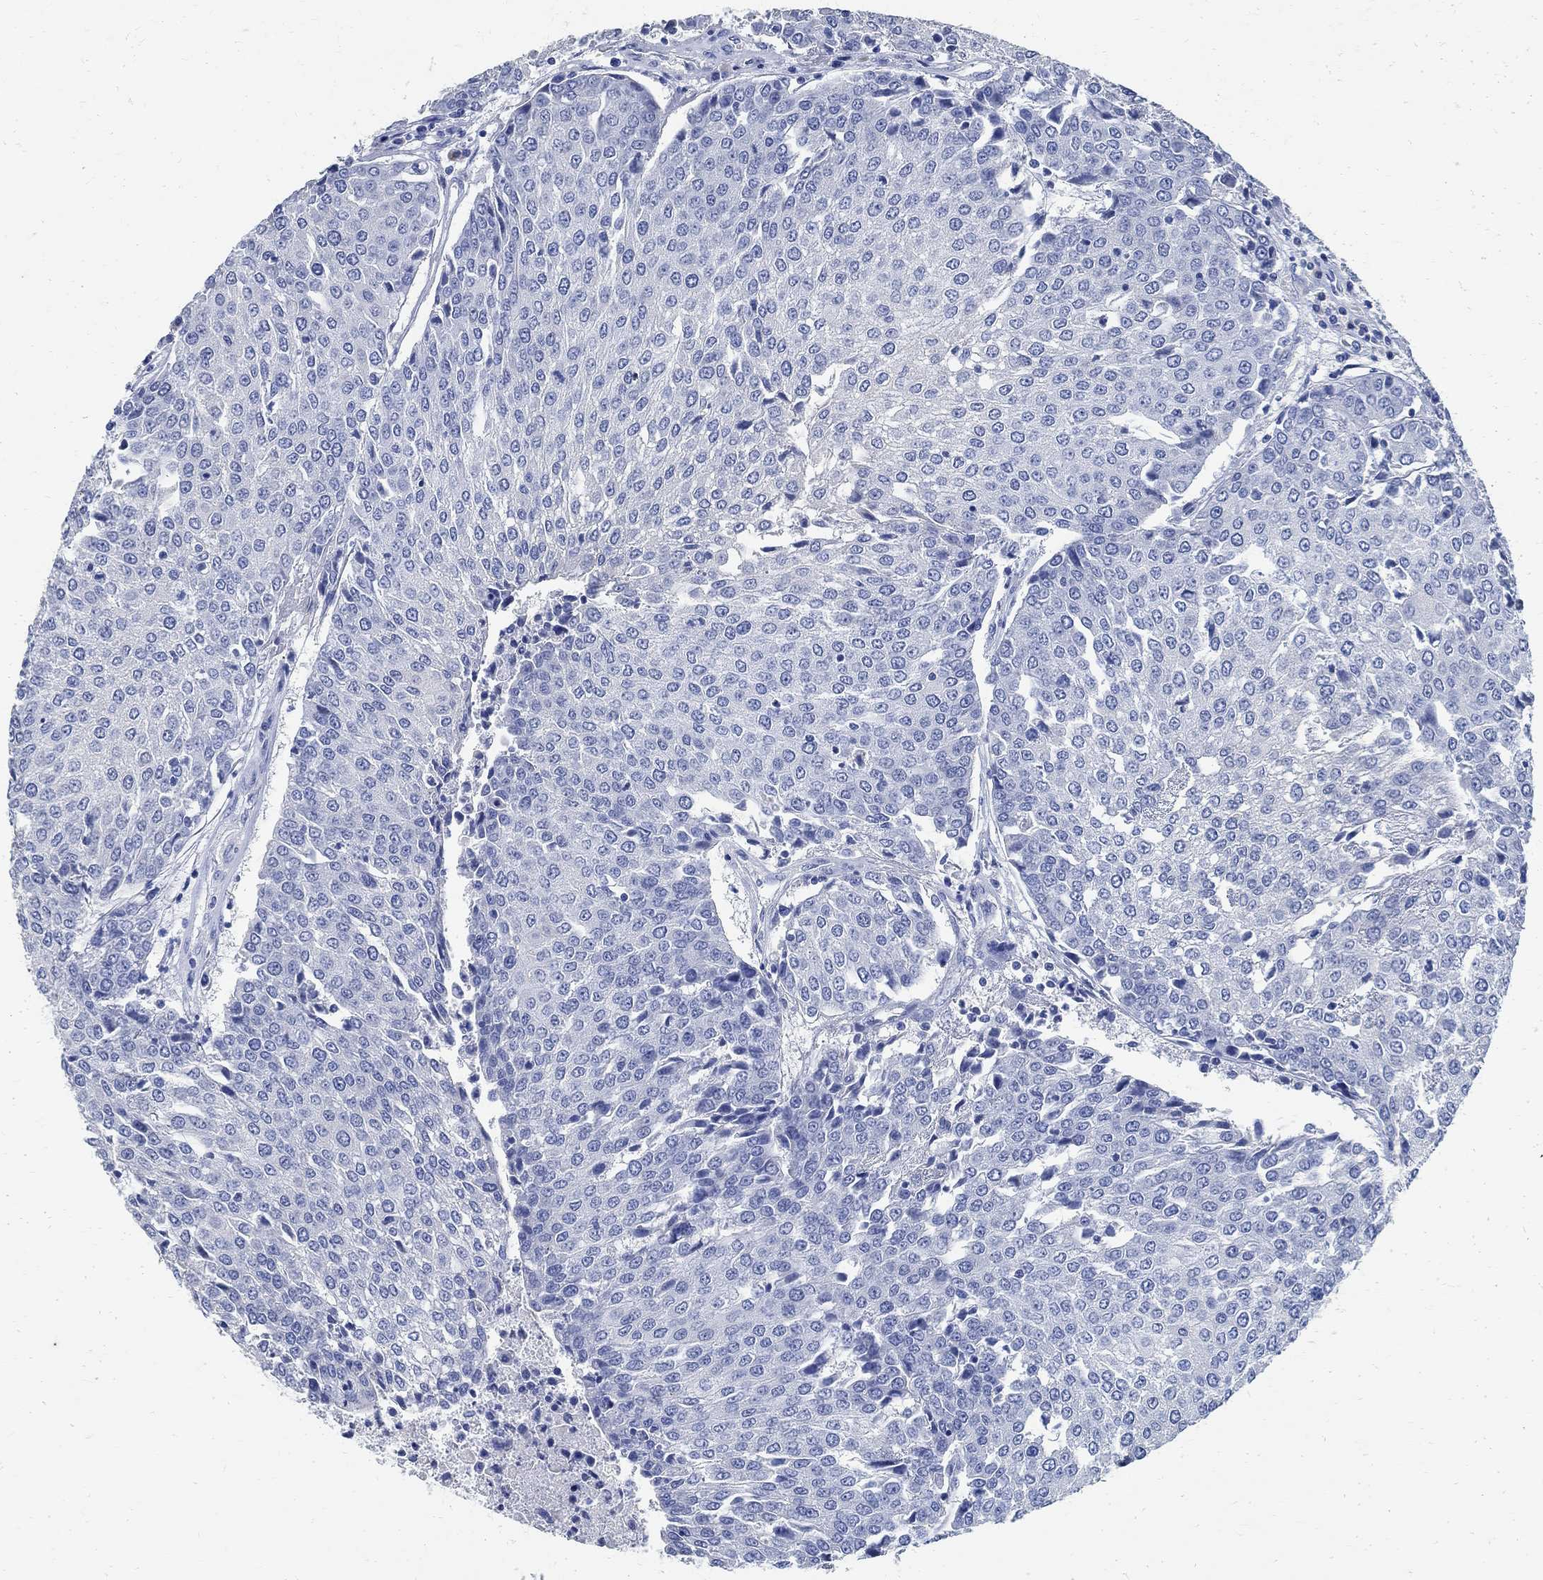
{"staining": {"intensity": "negative", "quantity": "none", "location": "none"}, "tissue": "urothelial cancer", "cell_type": "Tumor cells", "image_type": "cancer", "snomed": [{"axis": "morphology", "description": "Urothelial carcinoma, High grade"}, {"axis": "topography", "description": "Urinary bladder"}], "caption": "DAB immunohistochemical staining of human urothelial cancer reveals no significant positivity in tumor cells.", "gene": "PRX", "patient": {"sex": "female", "age": 85}}